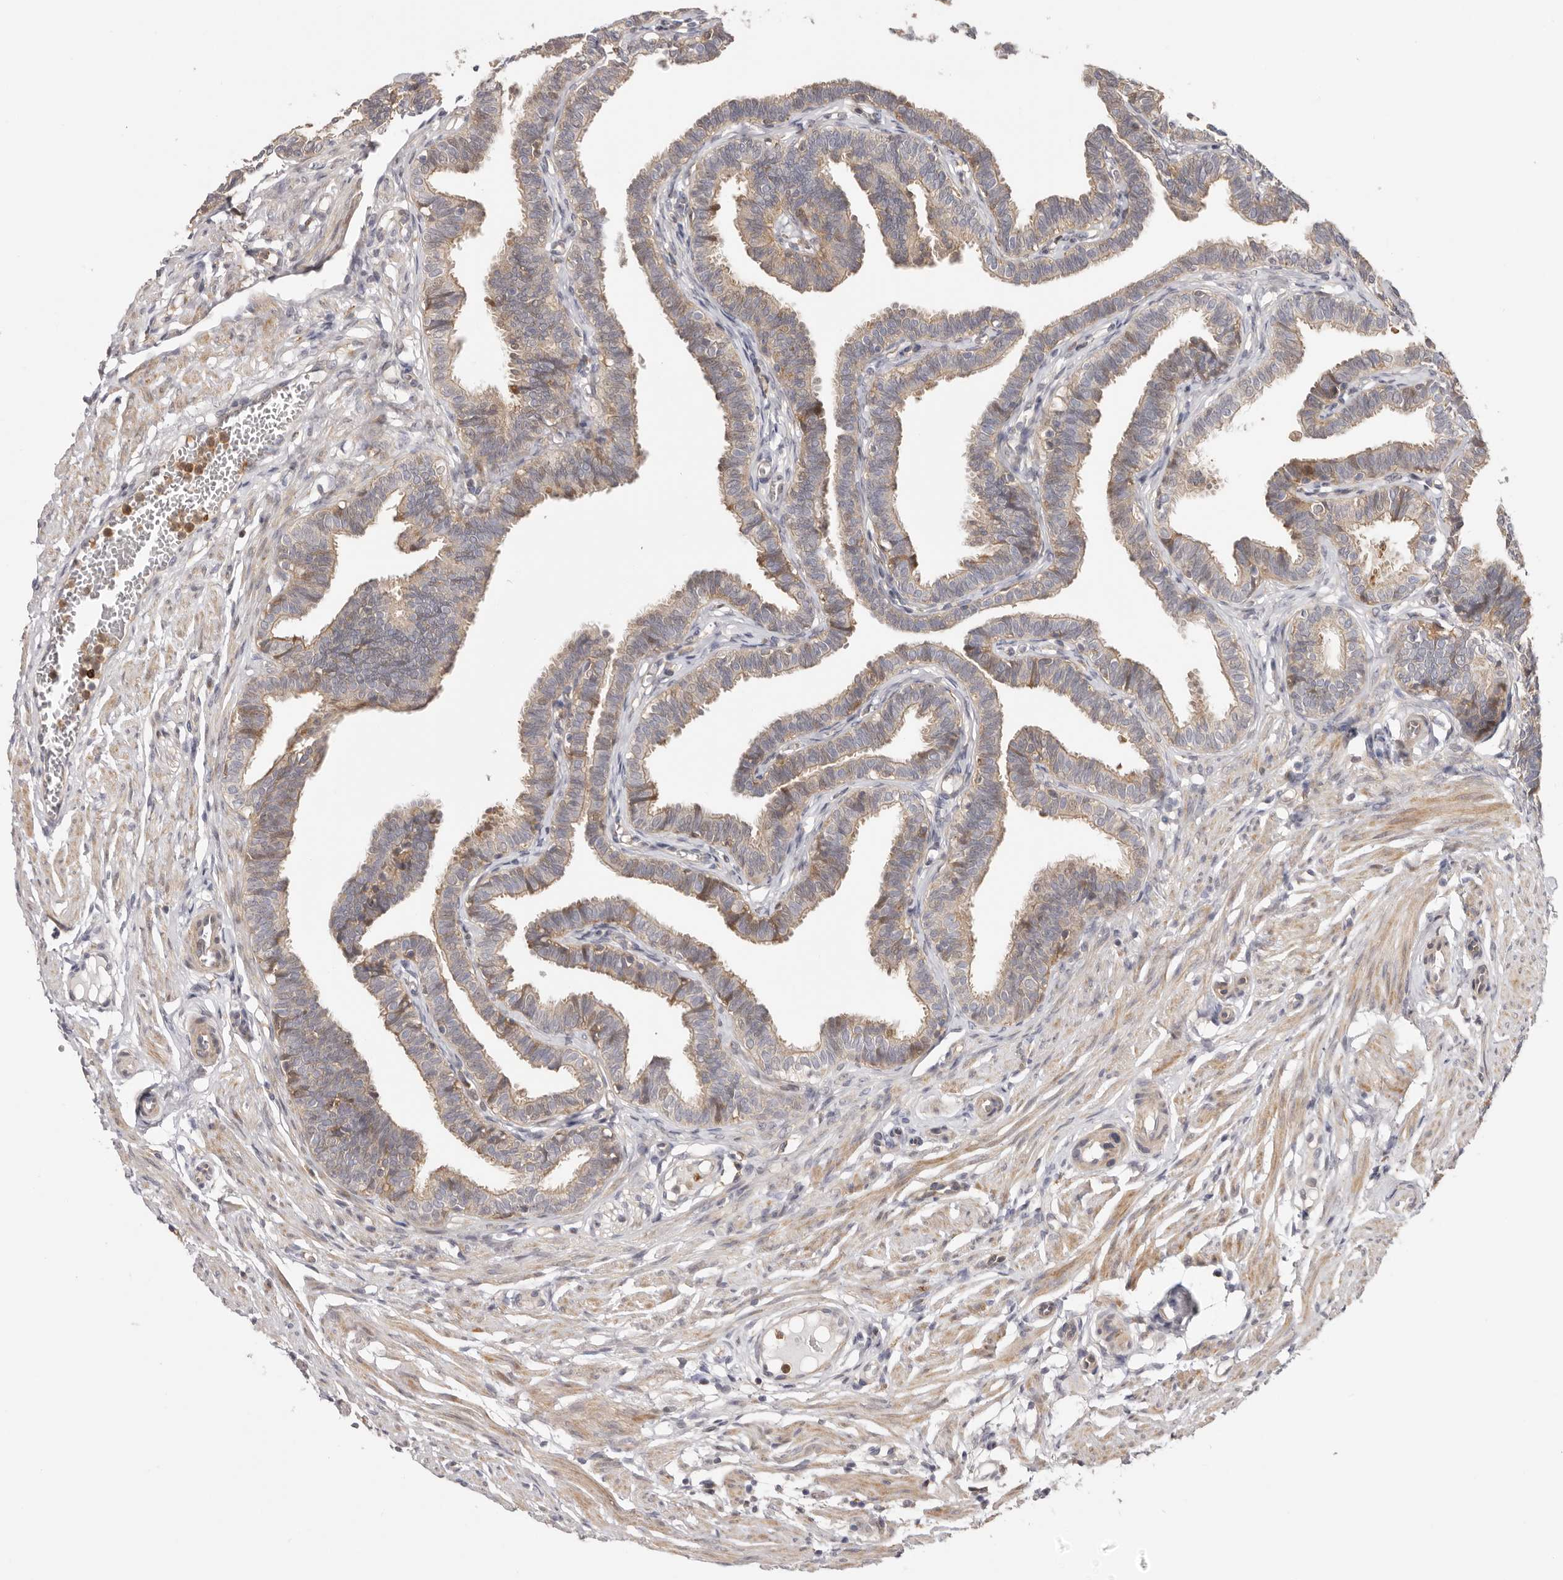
{"staining": {"intensity": "weak", "quantity": ">75%", "location": "cytoplasmic/membranous"}, "tissue": "fallopian tube", "cell_type": "Glandular cells", "image_type": "normal", "snomed": [{"axis": "morphology", "description": "Normal tissue, NOS"}, {"axis": "topography", "description": "Fallopian tube"}, {"axis": "topography", "description": "Ovary"}], "caption": "IHC histopathology image of unremarkable fallopian tube: fallopian tube stained using immunohistochemistry demonstrates low levels of weak protein expression localized specifically in the cytoplasmic/membranous of glandular cells, appearing as a cytoplasmic/membranous brown color.", "gene": "MSRB2", "patient": {"sex": "female", "age": 23}}